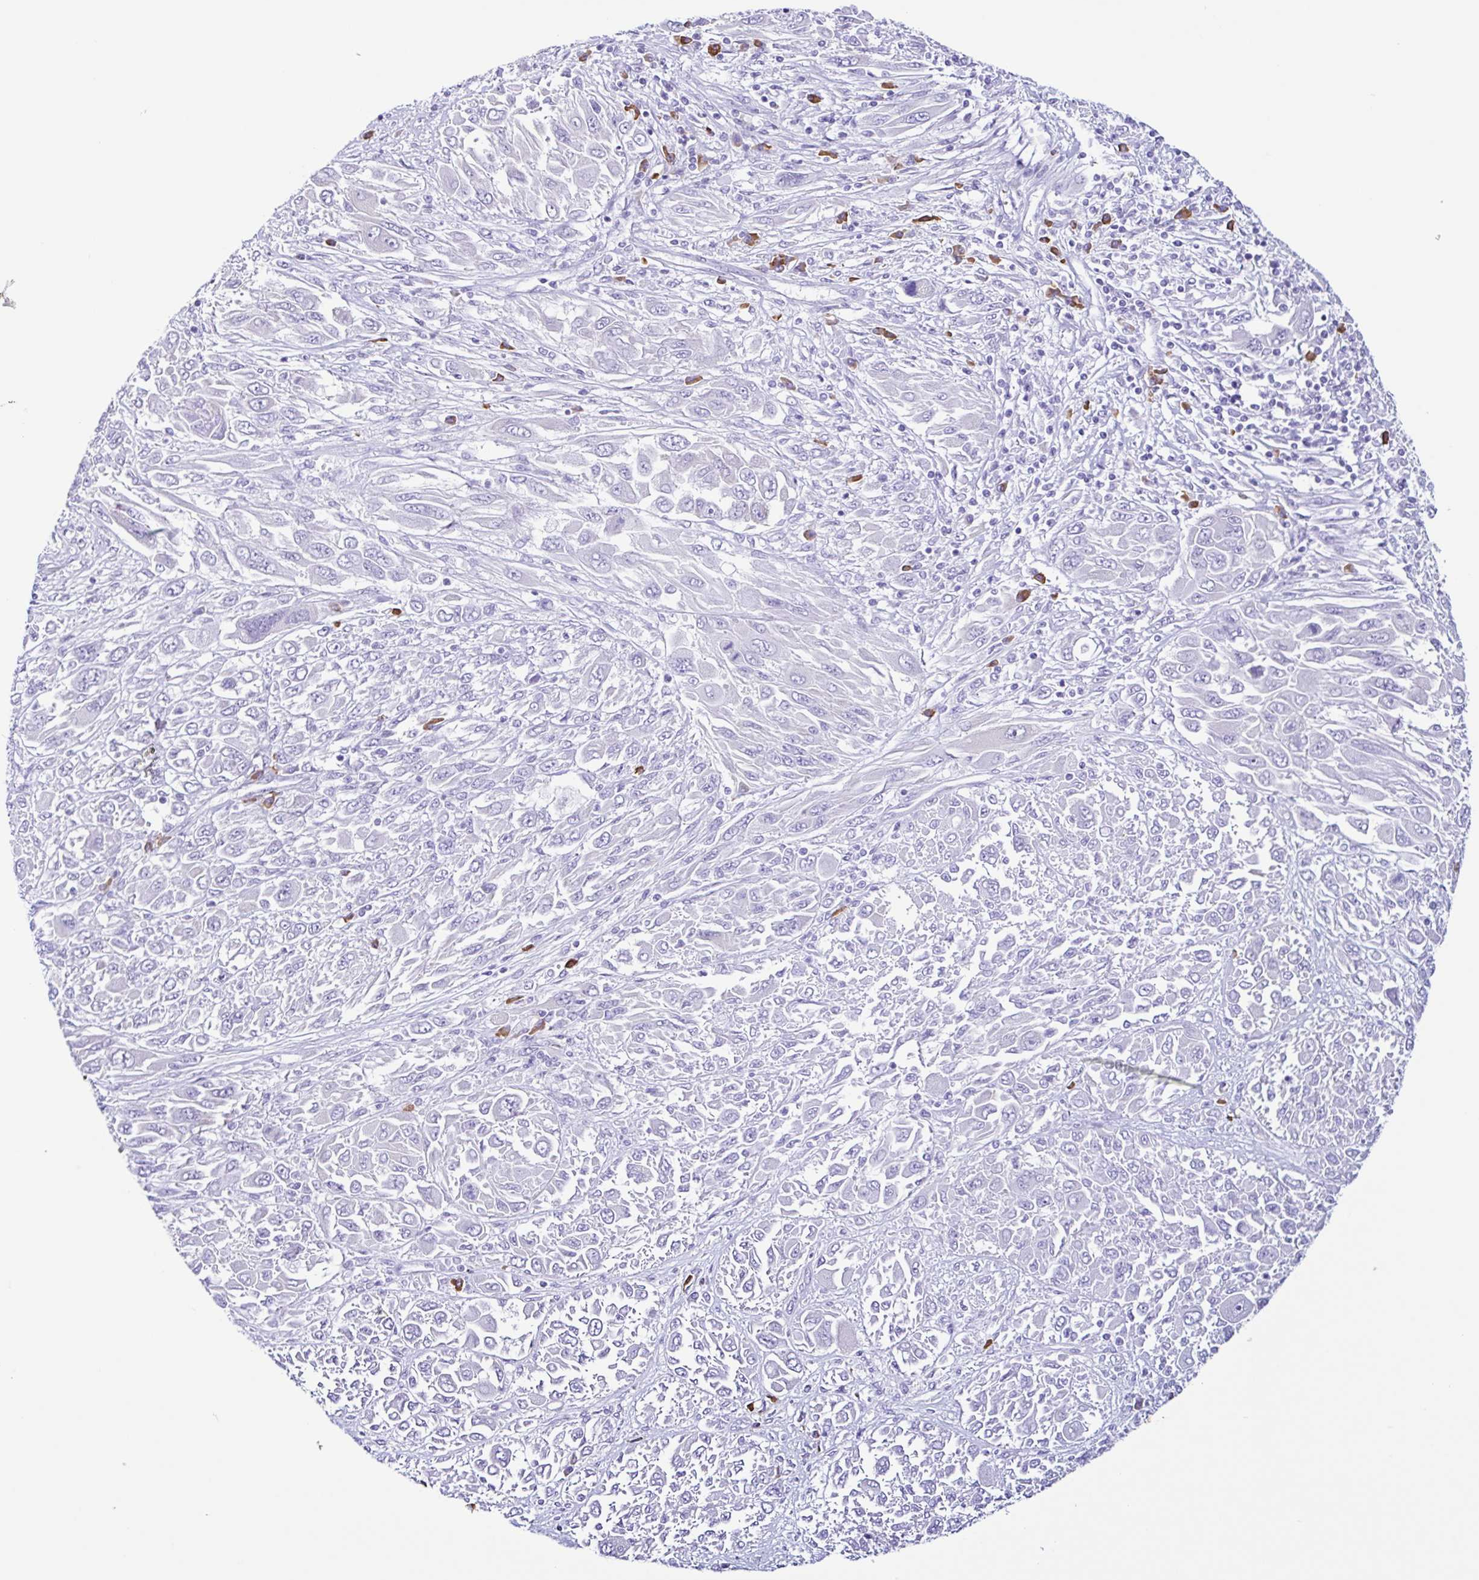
{"staining": {"intensity": "negative", "quantity": "none", "location": "none"}, "tissue": "melanoma", "cell_type": "Tumor cells", "image_type": "cancer", "snomed": [{"axis": "morphology", "description": "Malignant melanoma, NOS"}, {"axis": "topography", "description": "Skin"}], "caption": "A high-resolution micrograph shows immunohistochemistry staining of melanoma, which exhibits no significant staining in tumor cells. The staining was performed using DAB (3,3'-diaminobenzidine) to visualize the protein expression in brown, while the nuclei were stained in blue with hematoxylin (Magnification: 20x).", "gene": "PIGF", "patient": {"sex": "female", "age": 91}}